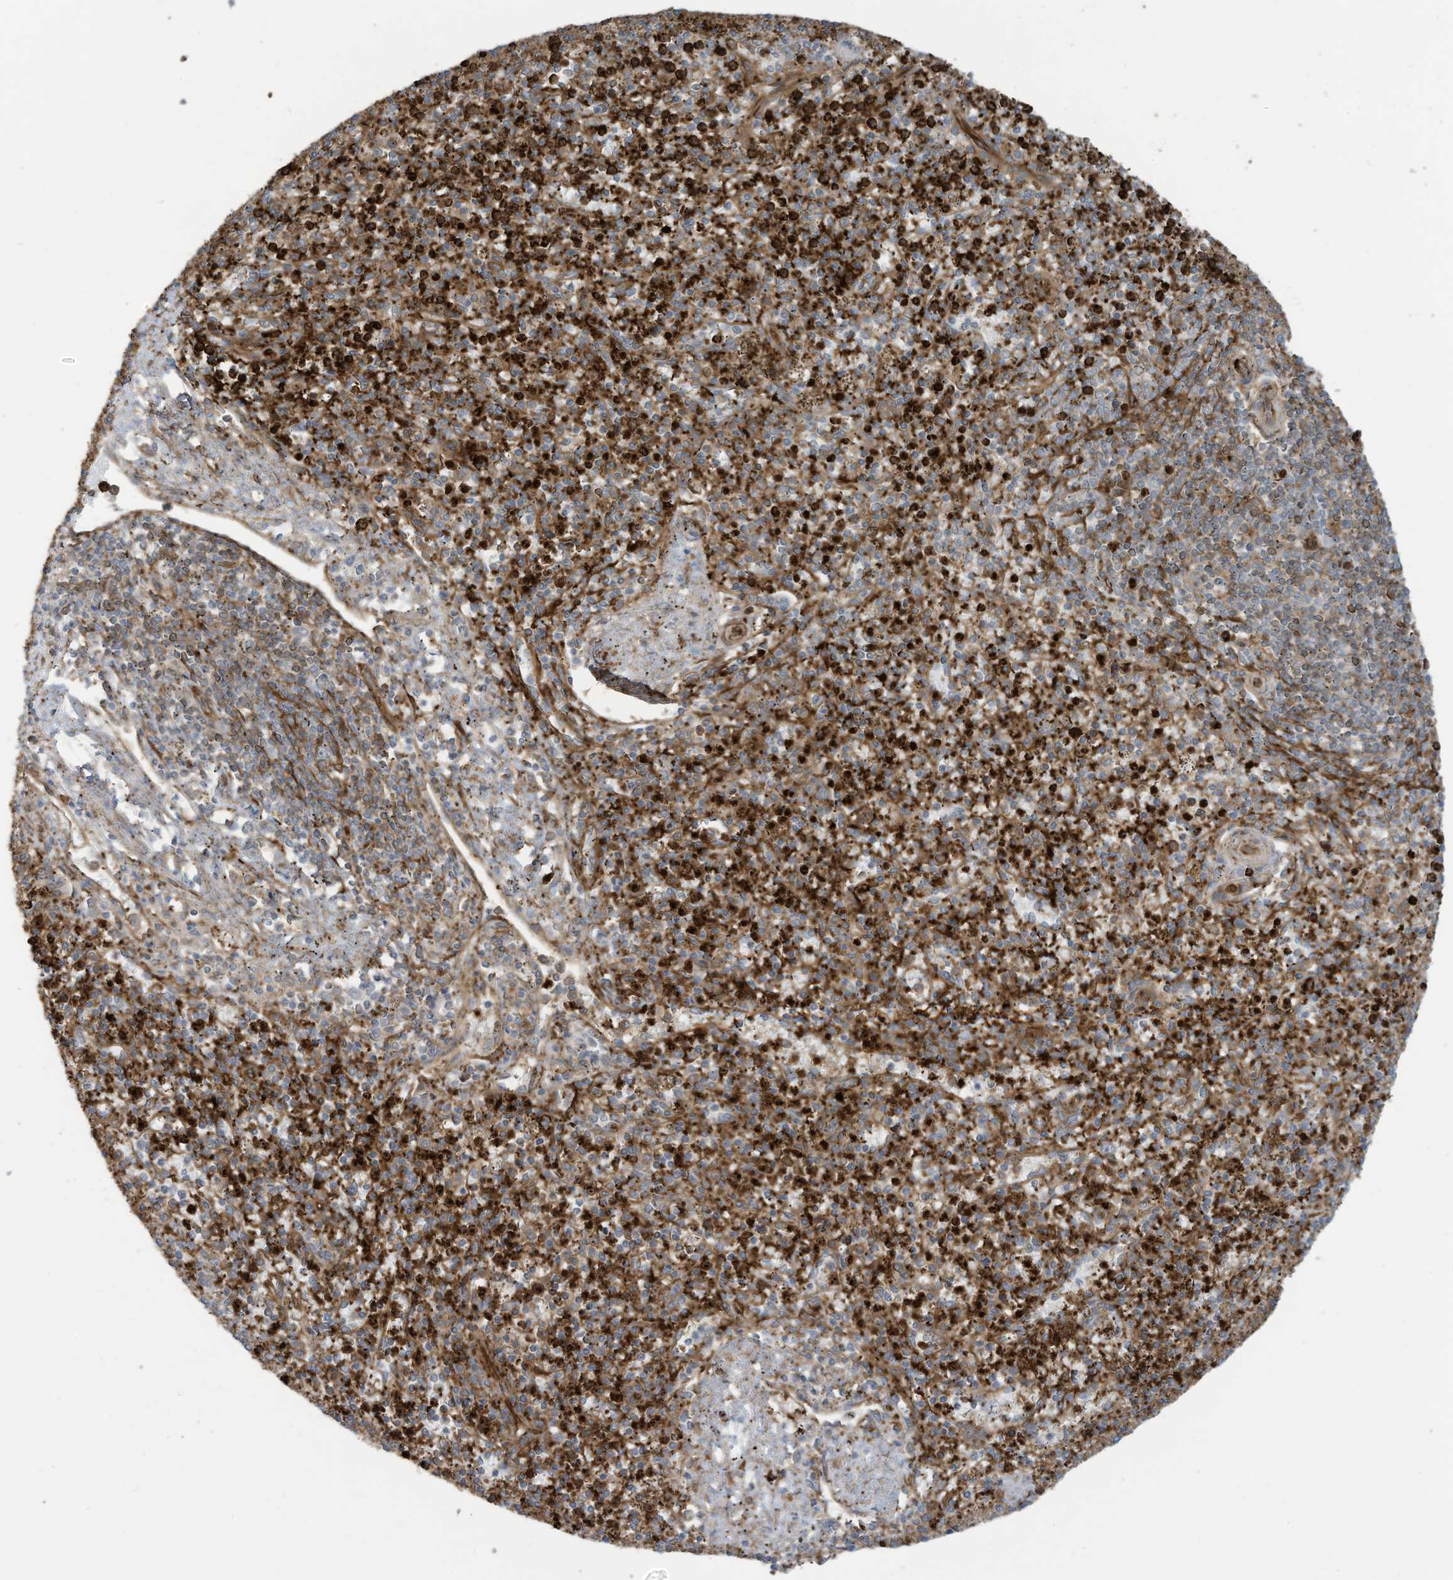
{"staining": {"intensity": "strong", "quantity": "25%-75%", "location": "cytoplasmic/membranous"}, "tissue": "spleen", "cell_type": "Cells in red pulp", "image_type": "normal", "snomed": [{"axis": "morphology", "description": "Normal tissue, NOS"}, {"axis": "topography", "description": "Spleen"}], "caption": "Cells in red pulp display high levels of strong cytoplasmic/membranous staining in about 25%-75% of cells in normal spleen.", "gene": "SLC9A2", "patient": {"sex": "male", "age": 72}}